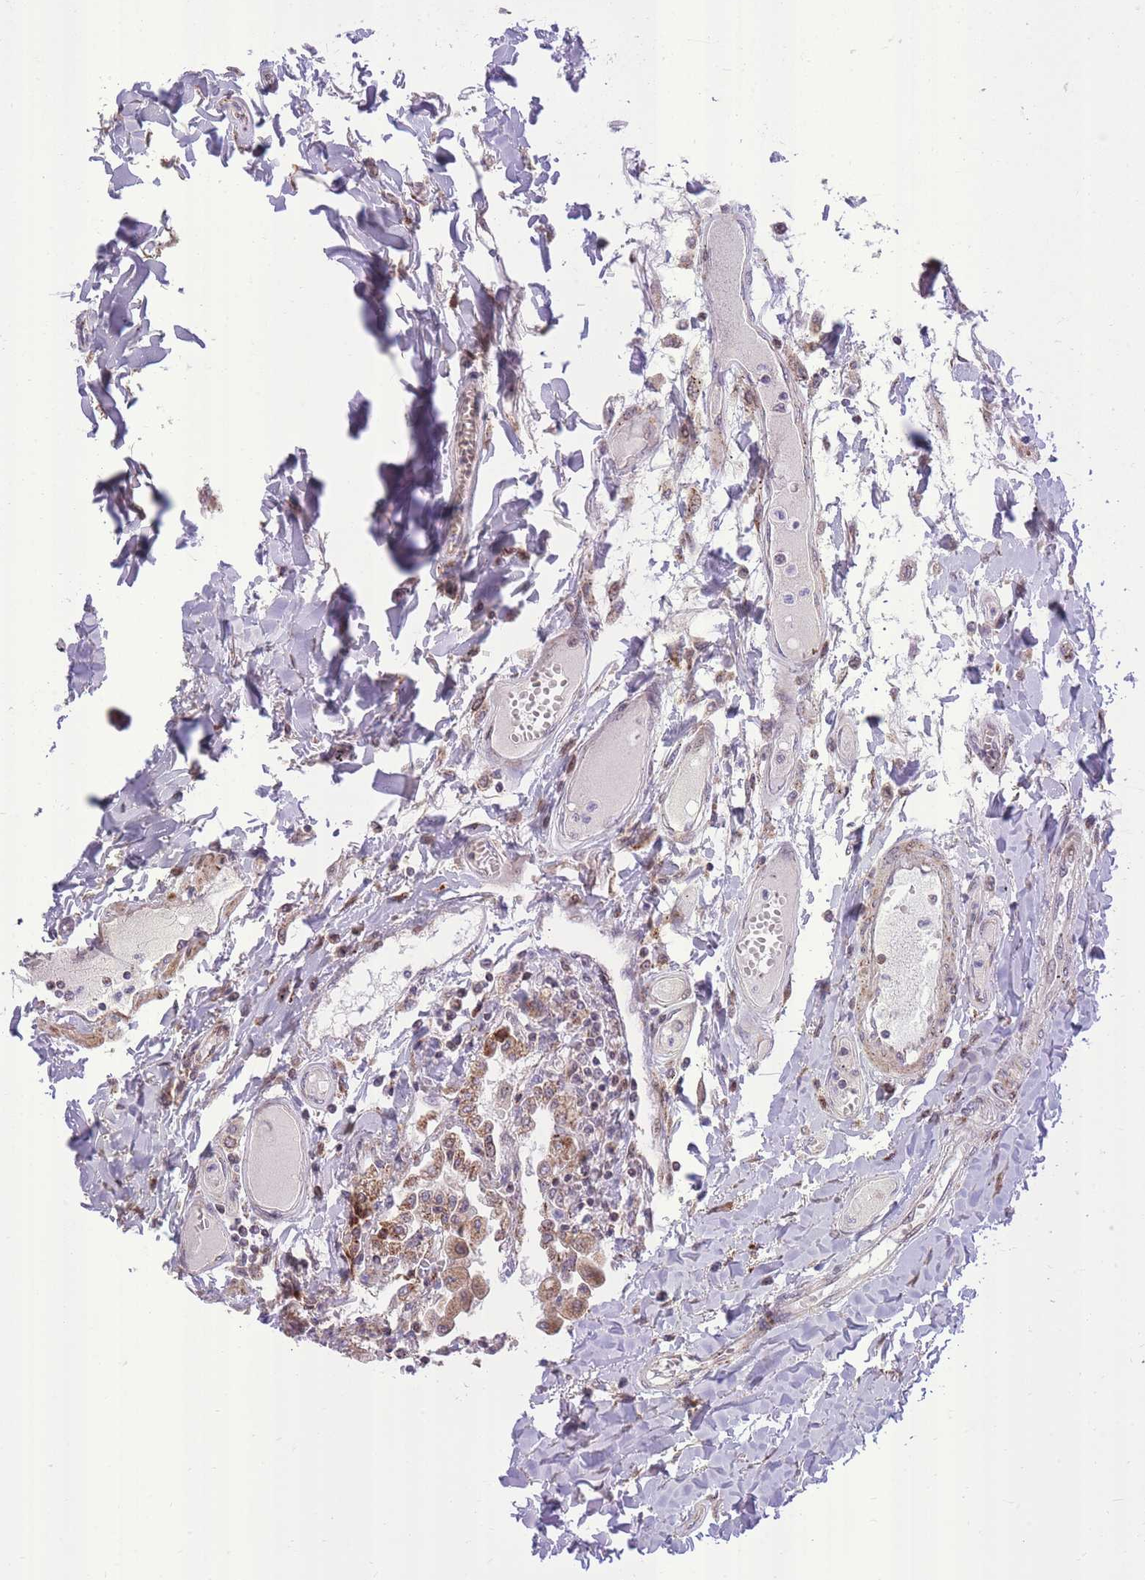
{"staining": {"intensity": "negative", "quantity": "none", "location": "none"}, "tissue": "lung", "cell_type": "Alveolar cells", "image_type": "normal", "snomed": [{"axis": "morphology", "description": "Normal tissue, NOS"}, {"axis": "topography", "description": "Bronchus"}, {"axis": "topography", "description": "Lung"}], "caption": "Immunohistochemistry micrograph of benign human lung stained for a protein (brown), which displays no positivity in alveolar cells. (DAB immunohistochemistry (IHC), high magnification).", "gene": "SLC4A4", "patient": {"sex": "female", "age": 49}}